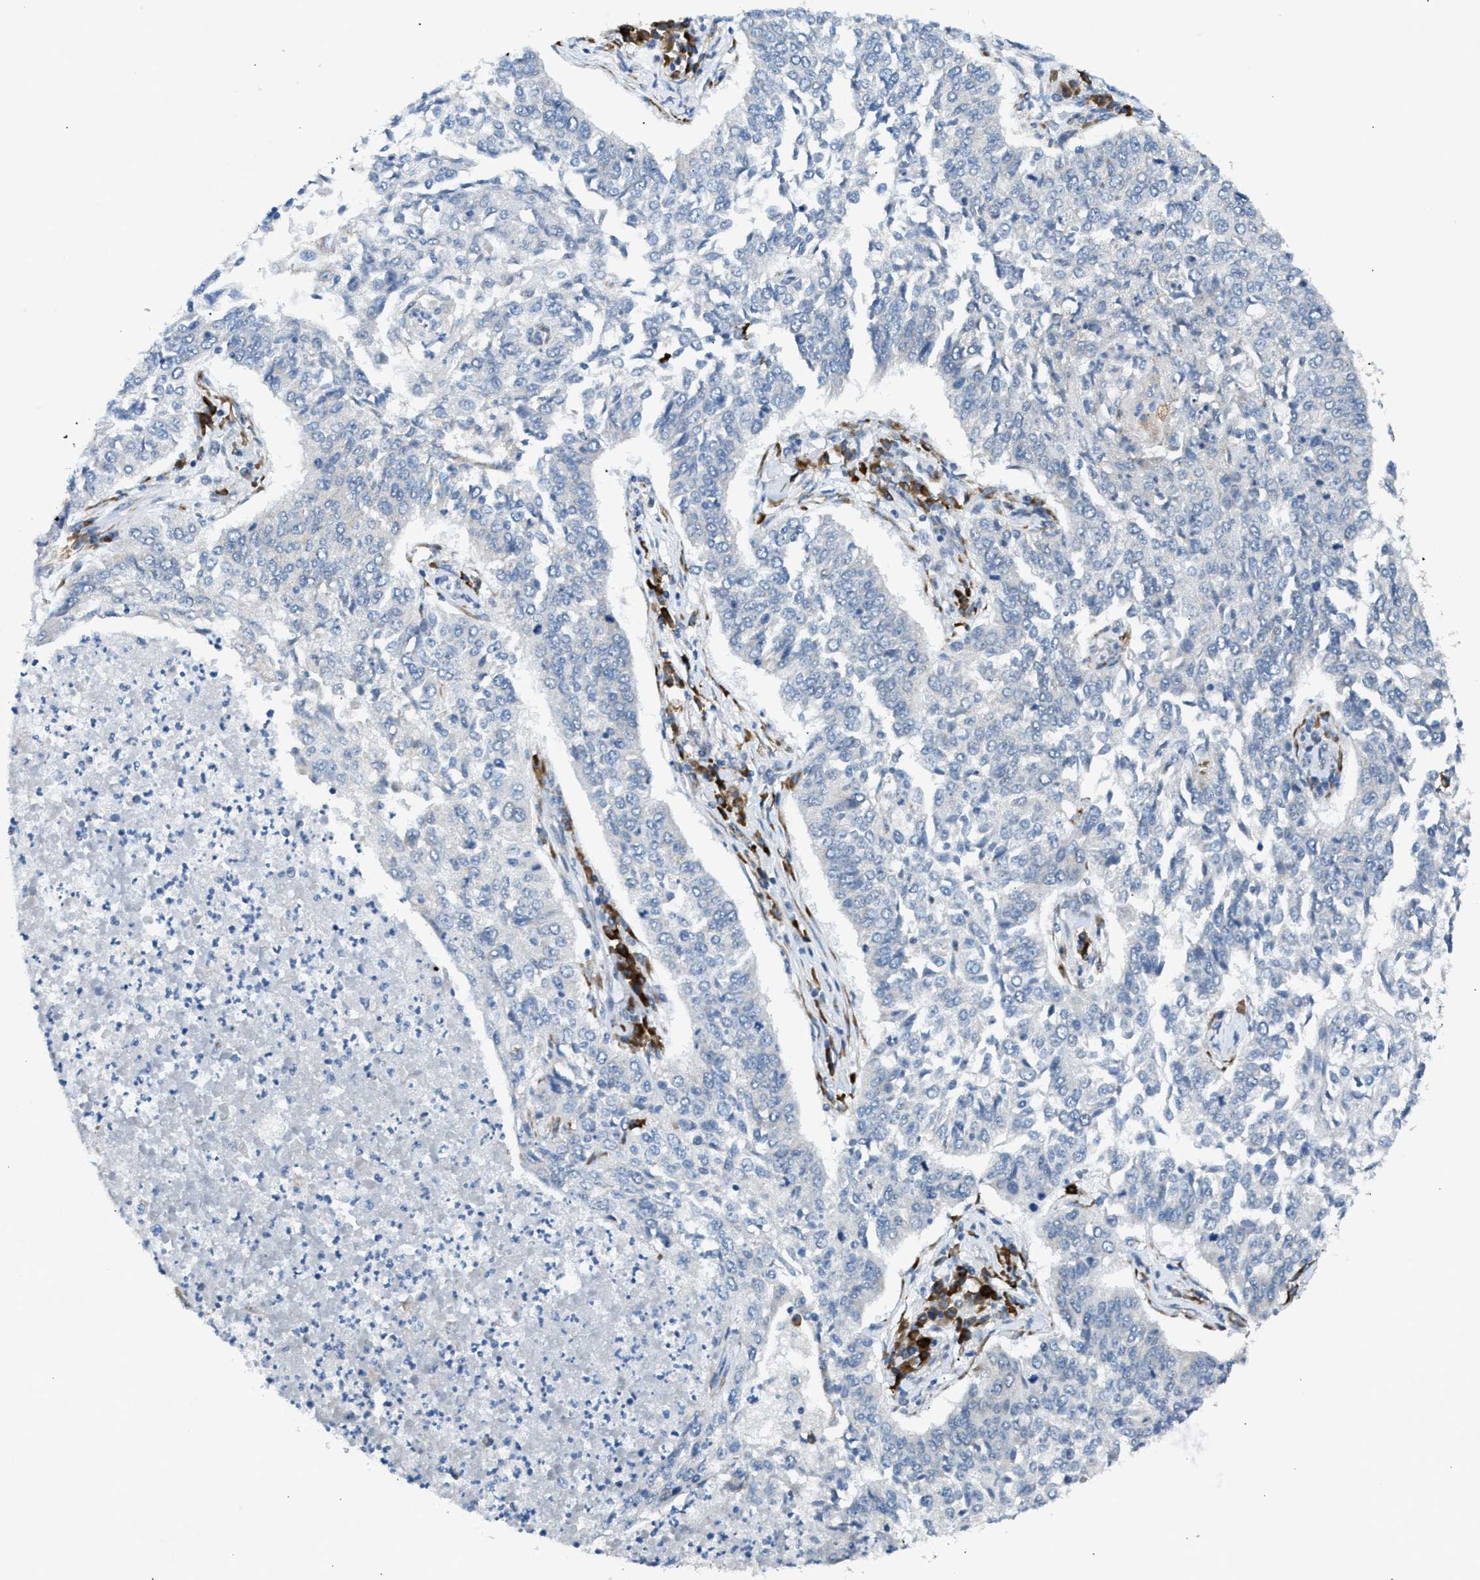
{"staining": {"intensity": "negative", "quantity": "none", "location": "none"}, "tissue": "lung cancer", "cell_type": "Tumor cells", "image_type": "cancer", "snomed": [{"axis": "morphology", "description": "Normal tissue, NOS"}, {"axis": "morphology", "description": "Squamous cell carcinoma, NOS"}, {"axis": "topography", "description": "Cartilage tissue"}, {"axis": "topography", "description": "Bronchus"}, {"axis": "topography", "description": "Lung"}], "caption": "Tumor cells are negative for protein expression in human lung cancer. (DAB (3,3'-diaminobenzidine) immunohistochemistry (IHC), high magnification).", "gene": "KCNC2", "patient": {"sex": "female", "age": 49}}